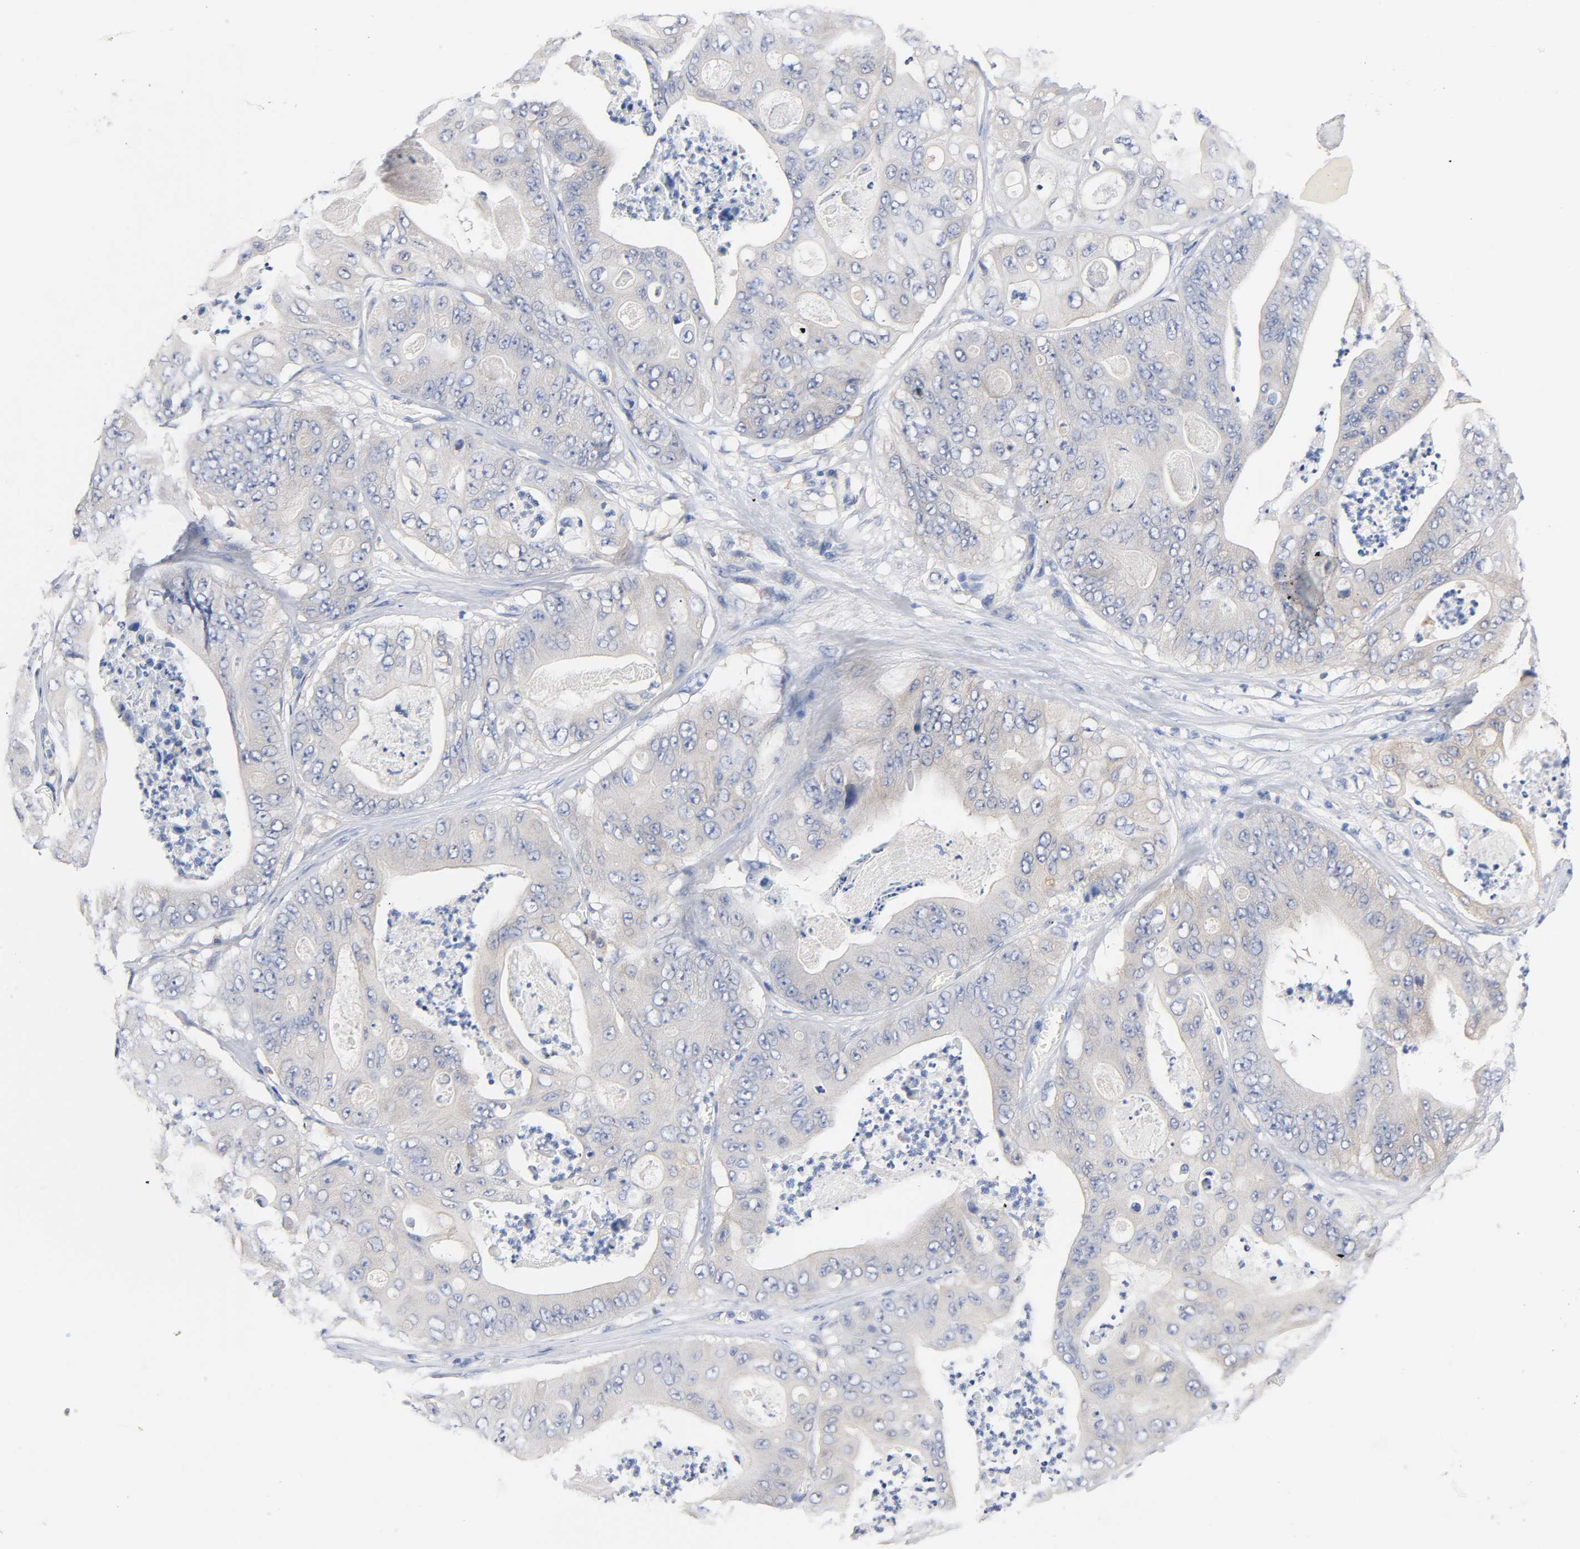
{"staining": {"intensity": "moderate", "quantity": ">75%", "location": "cytoplasmic/membranous"}, "tissue": "stomach cancer", "cell_type": "Tumor cells", "image_type": "cancer", "snomed": [{"axis": "morphology", "description": "Adenocarcinoma, NOS"}, {"axis": "topography", "description": "Stomach"}], "caption": "IHC of adenocarcinoma (stomach) exhibits medium levels of moderate cytoplasmic/membranous staining in about >75% of tumor cells. IHC stains the protein in brown and the nuclei are stained blue.", "gene": "MALT1", "patient": {"sex": "female", "age": 73}}